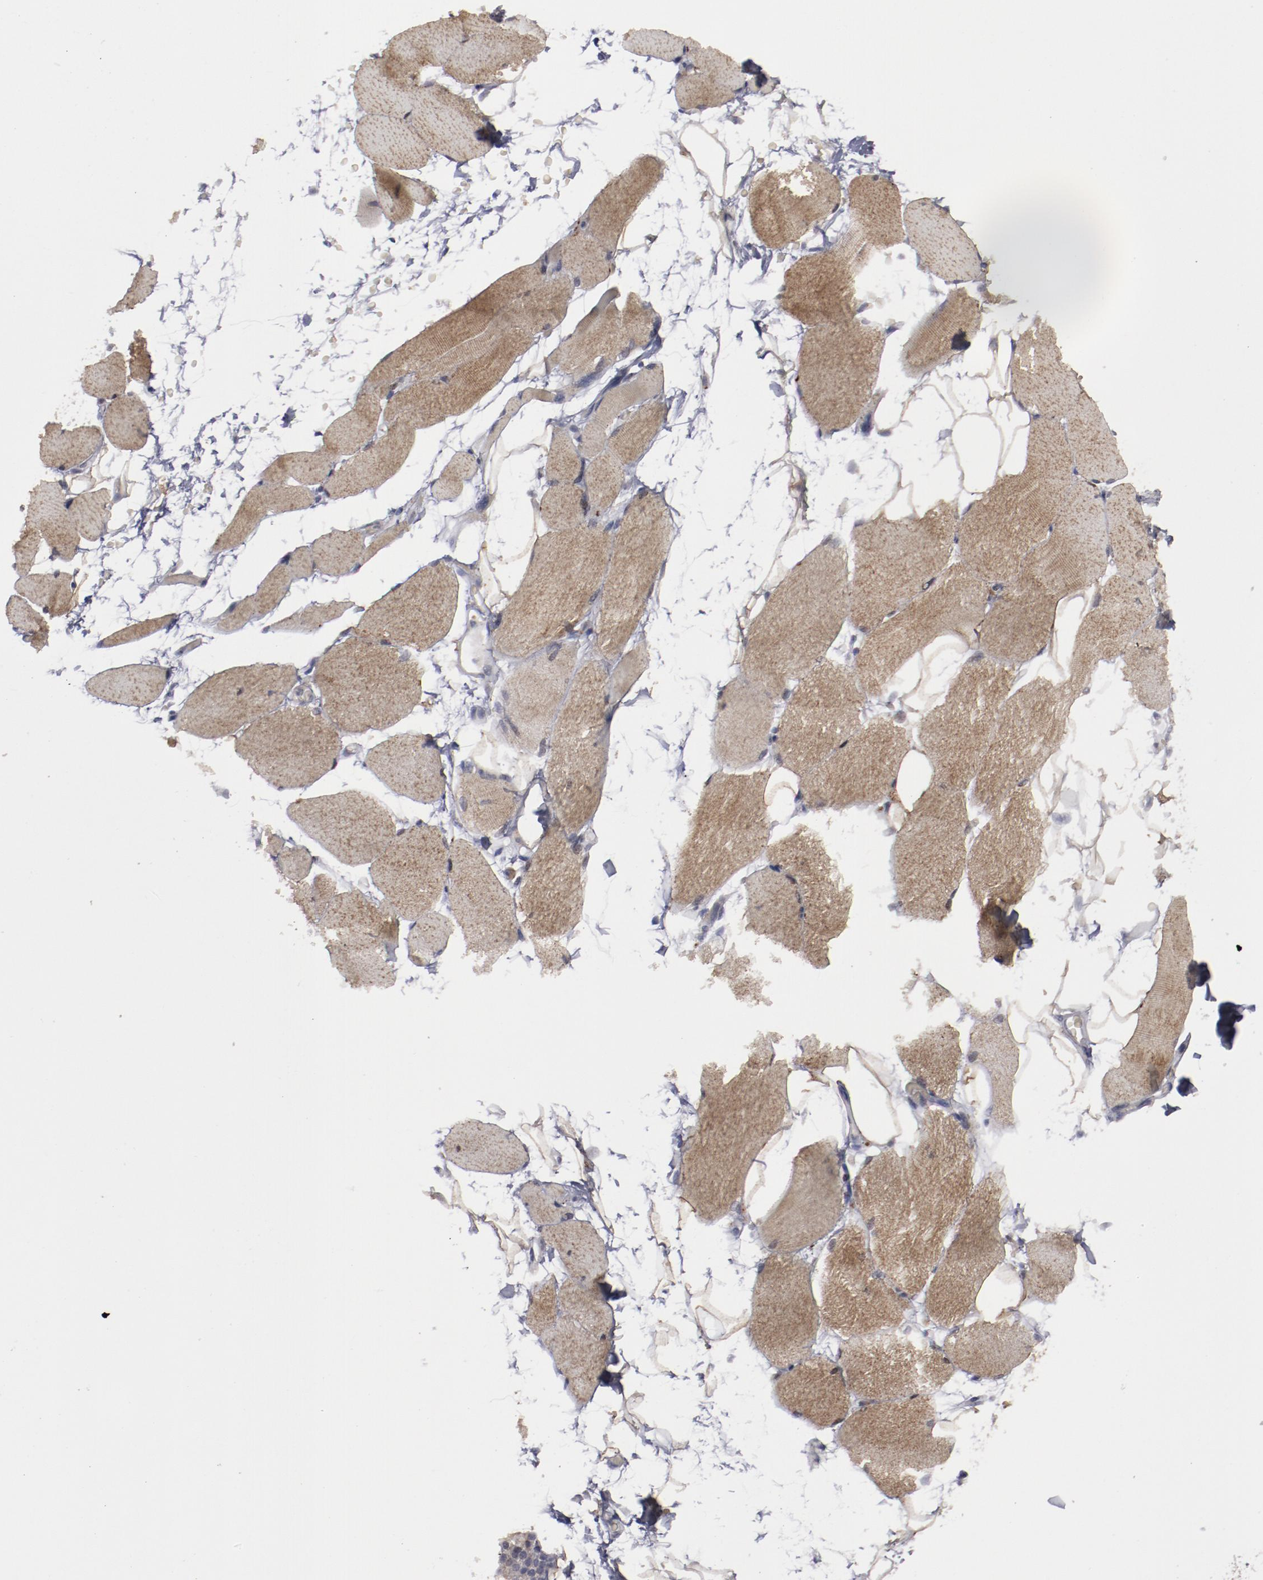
{"staining": {"intensity": "moderate", "quantity": "25%-75%", "location": "cytoplasmic/membranous"}, "tissue": "skeletal muscle", "cell_type": "Myocytes", "image_type": "normal", "snomed": [{"axis": "morphology", "description": "Normal tissue, NOS"}, {"axis": "topography", "description": "Skeletal muscle"}, {"axis": "topography", "description": "Parathyroid gland"}], "caption": "IHC (DAB) staining of benign skeletal muscle exhibits moderate cytoplasmic/membranous protein expression in approximately 25%-75% of myocytes.", "gene": "MYOM2", "patient": {"sex": "female", "age": 37}}